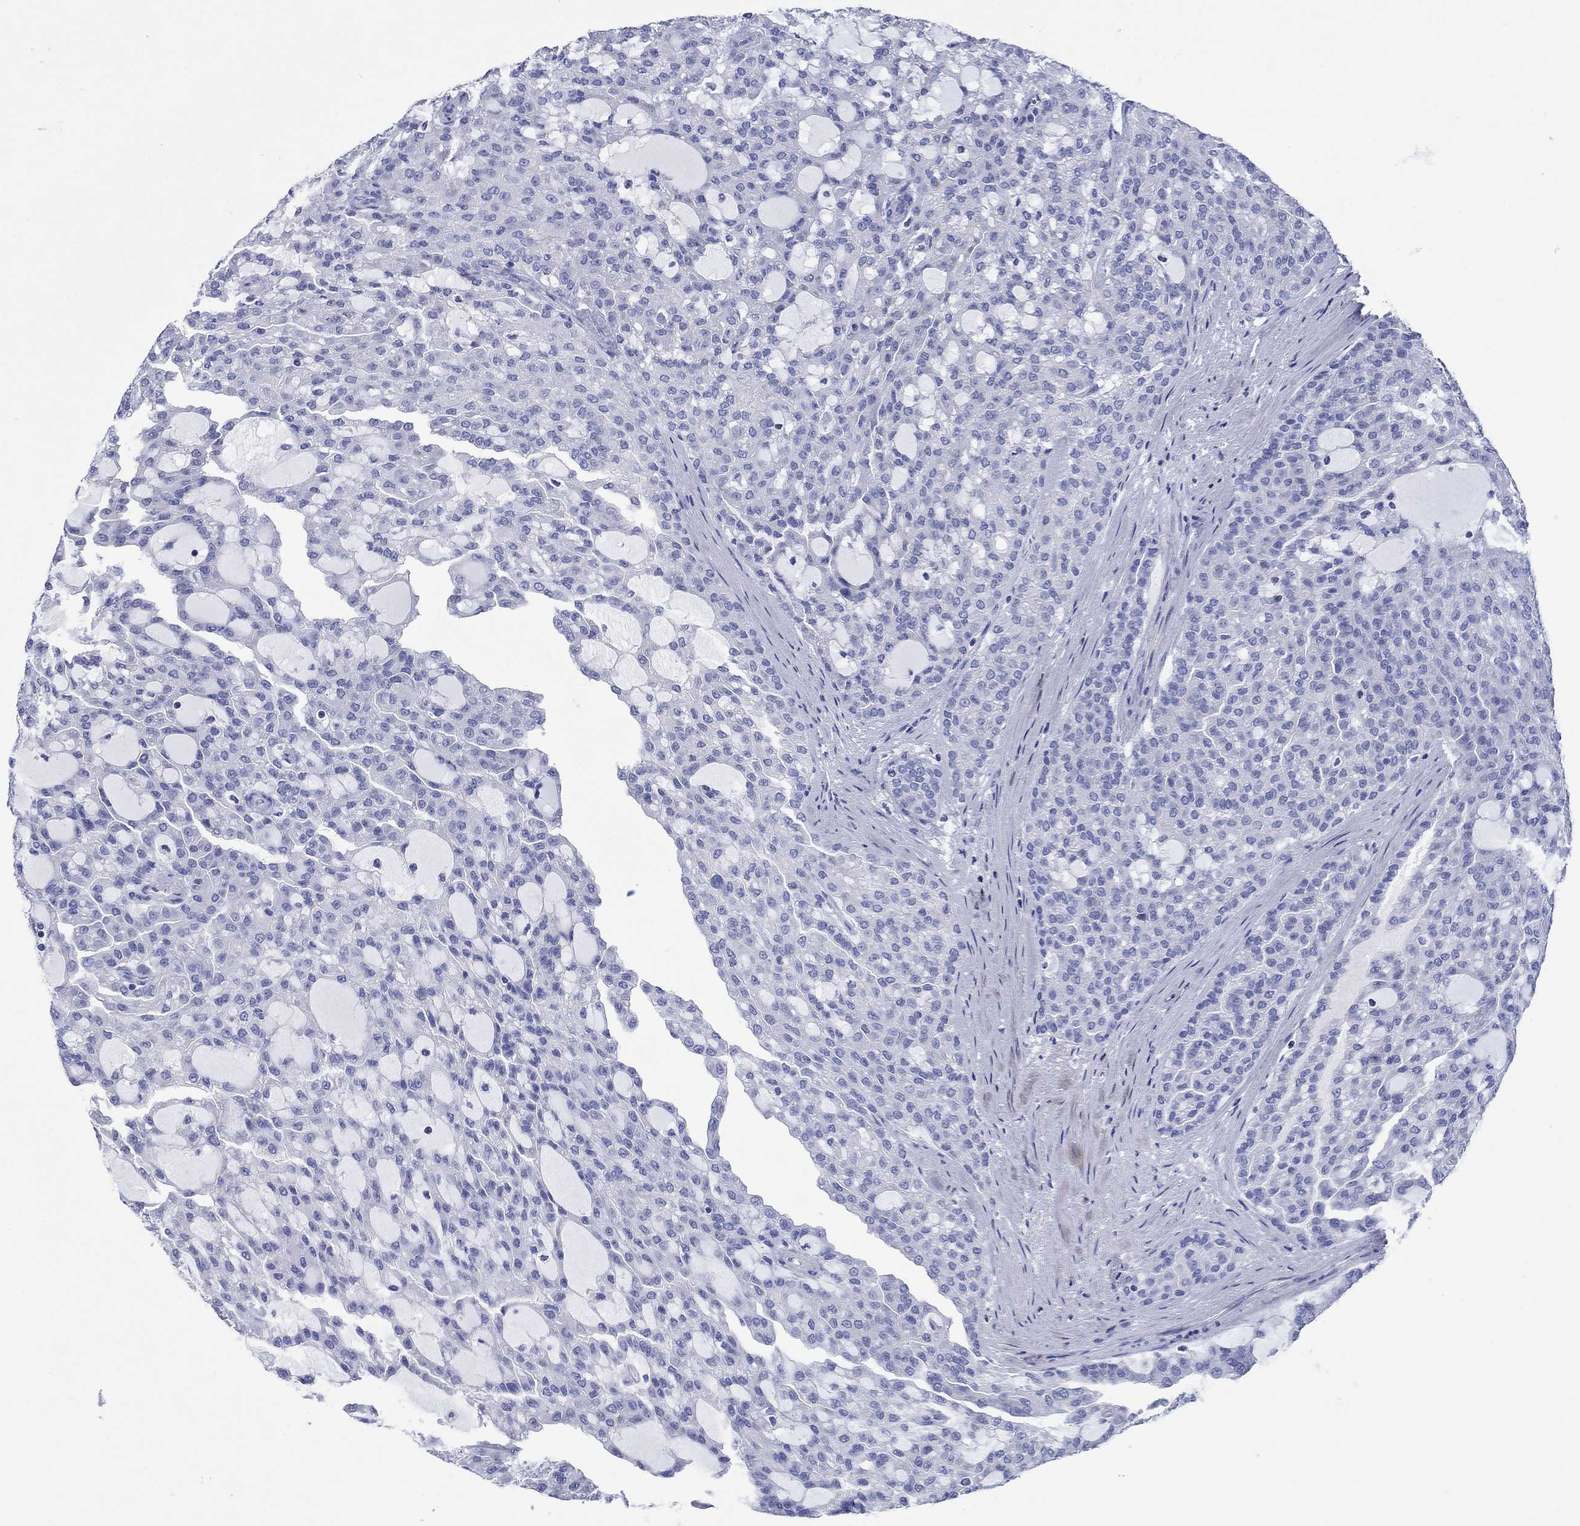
{"staining": {"intensity": "negative", "quantity": "none", "location": "none"}, "tissue": "renal cancer", "cell_type": "Tumor cells", "image_type": "cancer", "snomed": [{"axis": "morphology", "description": "Adenocarcinoma, NOS"}, {"axis": "topography", "description": "Kidney"}], "caption": "The image exhibits no significant expression in tumor cells of renal adenocarcinoma.", "gene": "HCRT", "patient": {"sex": "male", "age": 63}}